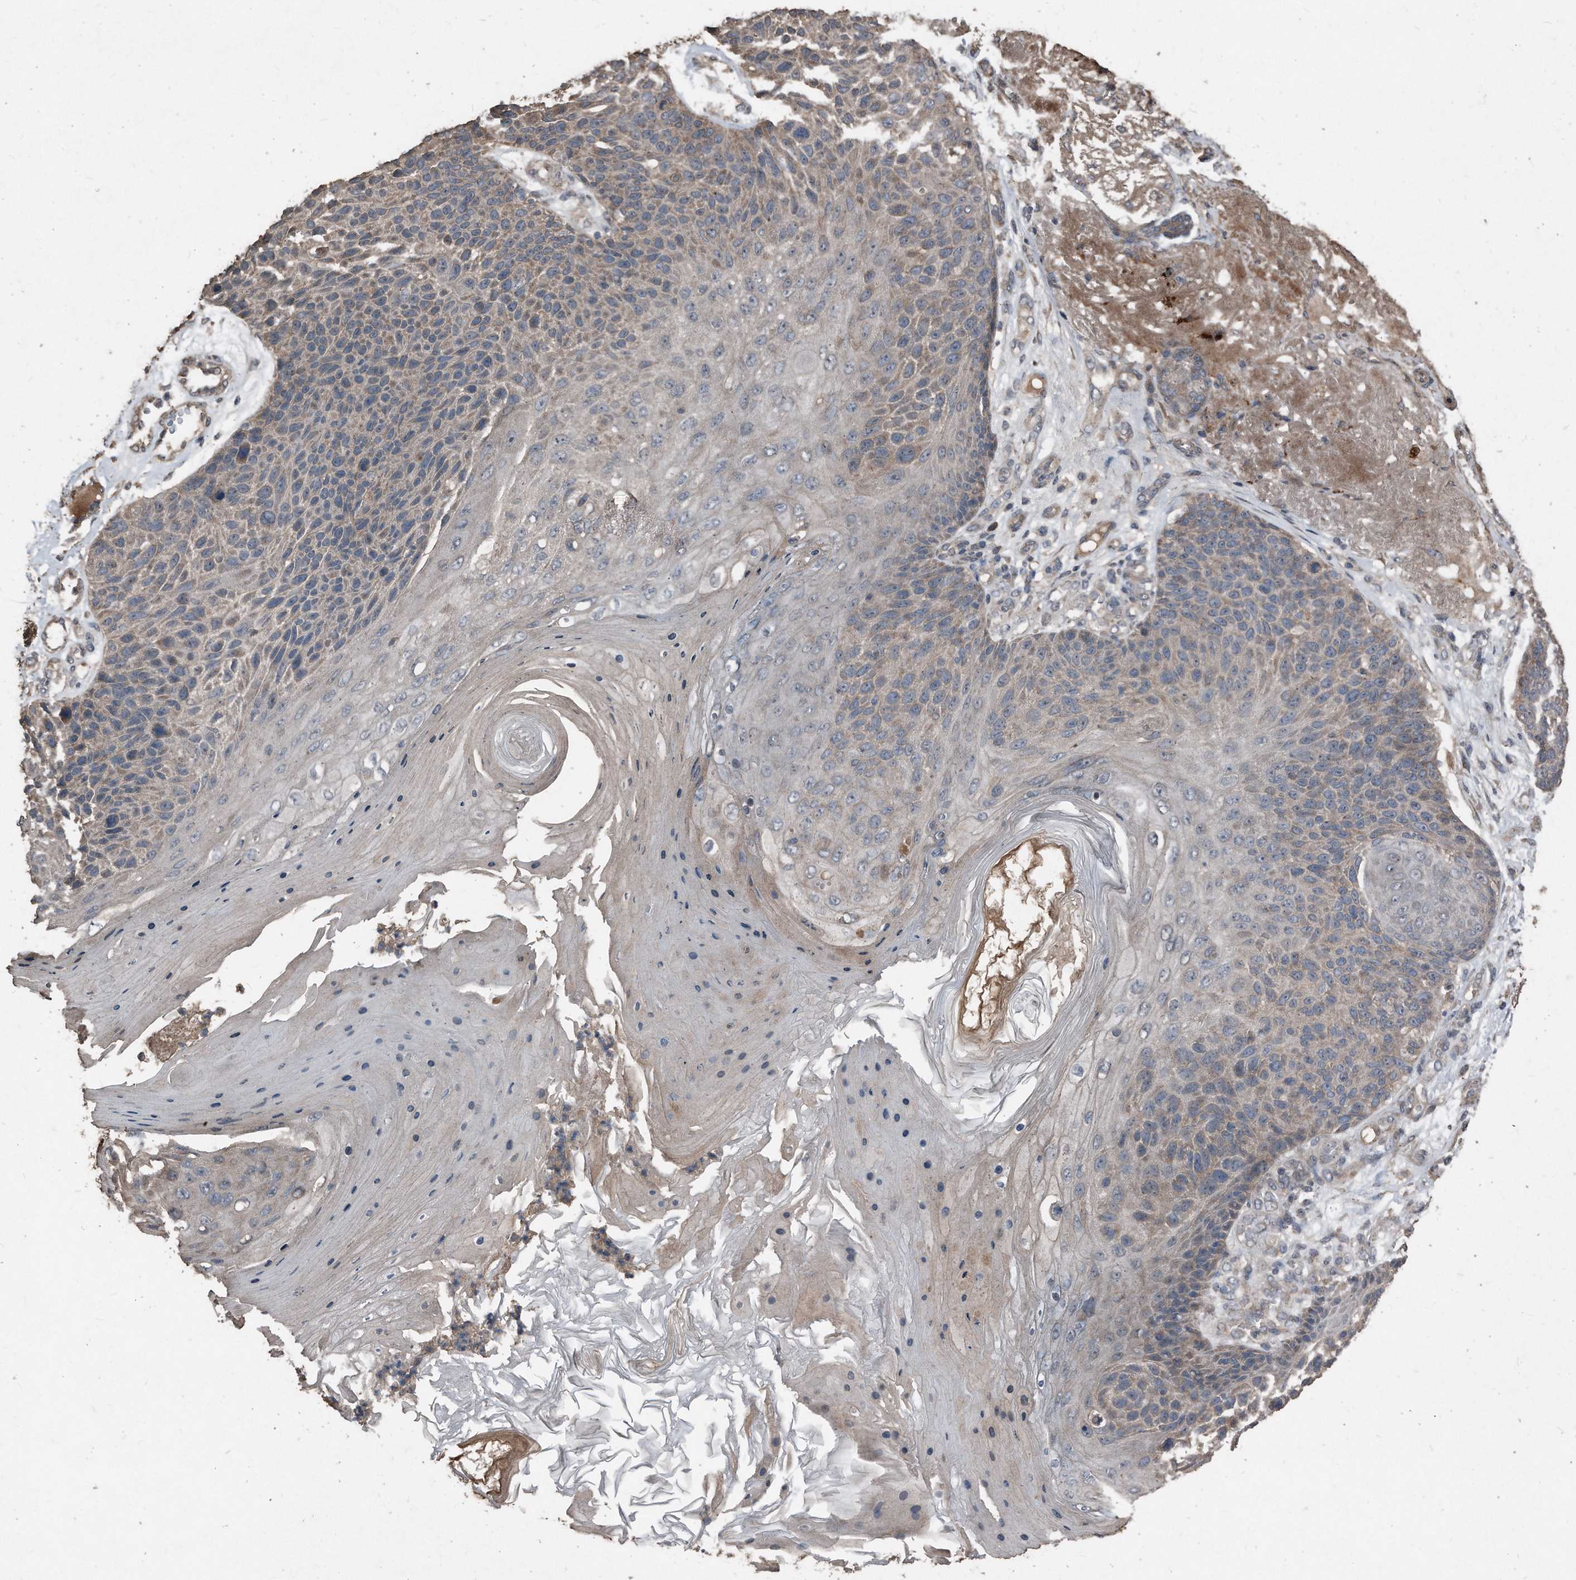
{"staining": {"intensity": "weak", "quantity": "25%-75%", "location": "cytoplasmic/membranous"}, "tissue": "skin cancer", "cell_type": "Tumor cells", "image_type": "cancer", "snomed": [{"axis": "morphology", "description": "Squamous cell carcinoma, NOS"}, {"axis": "topography", "description": "Skin"}], "caption": "DAB immunohistochemical staining of skin cancer (squamous cell carcinoma) demonstrates weak cytoplasmic/membranous protein positivity in approximately 25%-75% of tumor cells. The staining is performed using DAB brown chromogen to label protein expression. The nuclei are counter-stained blue using hematoxylin.", "gene": "ANKRD10", "patient": {"sex": "female", "age": 88}}